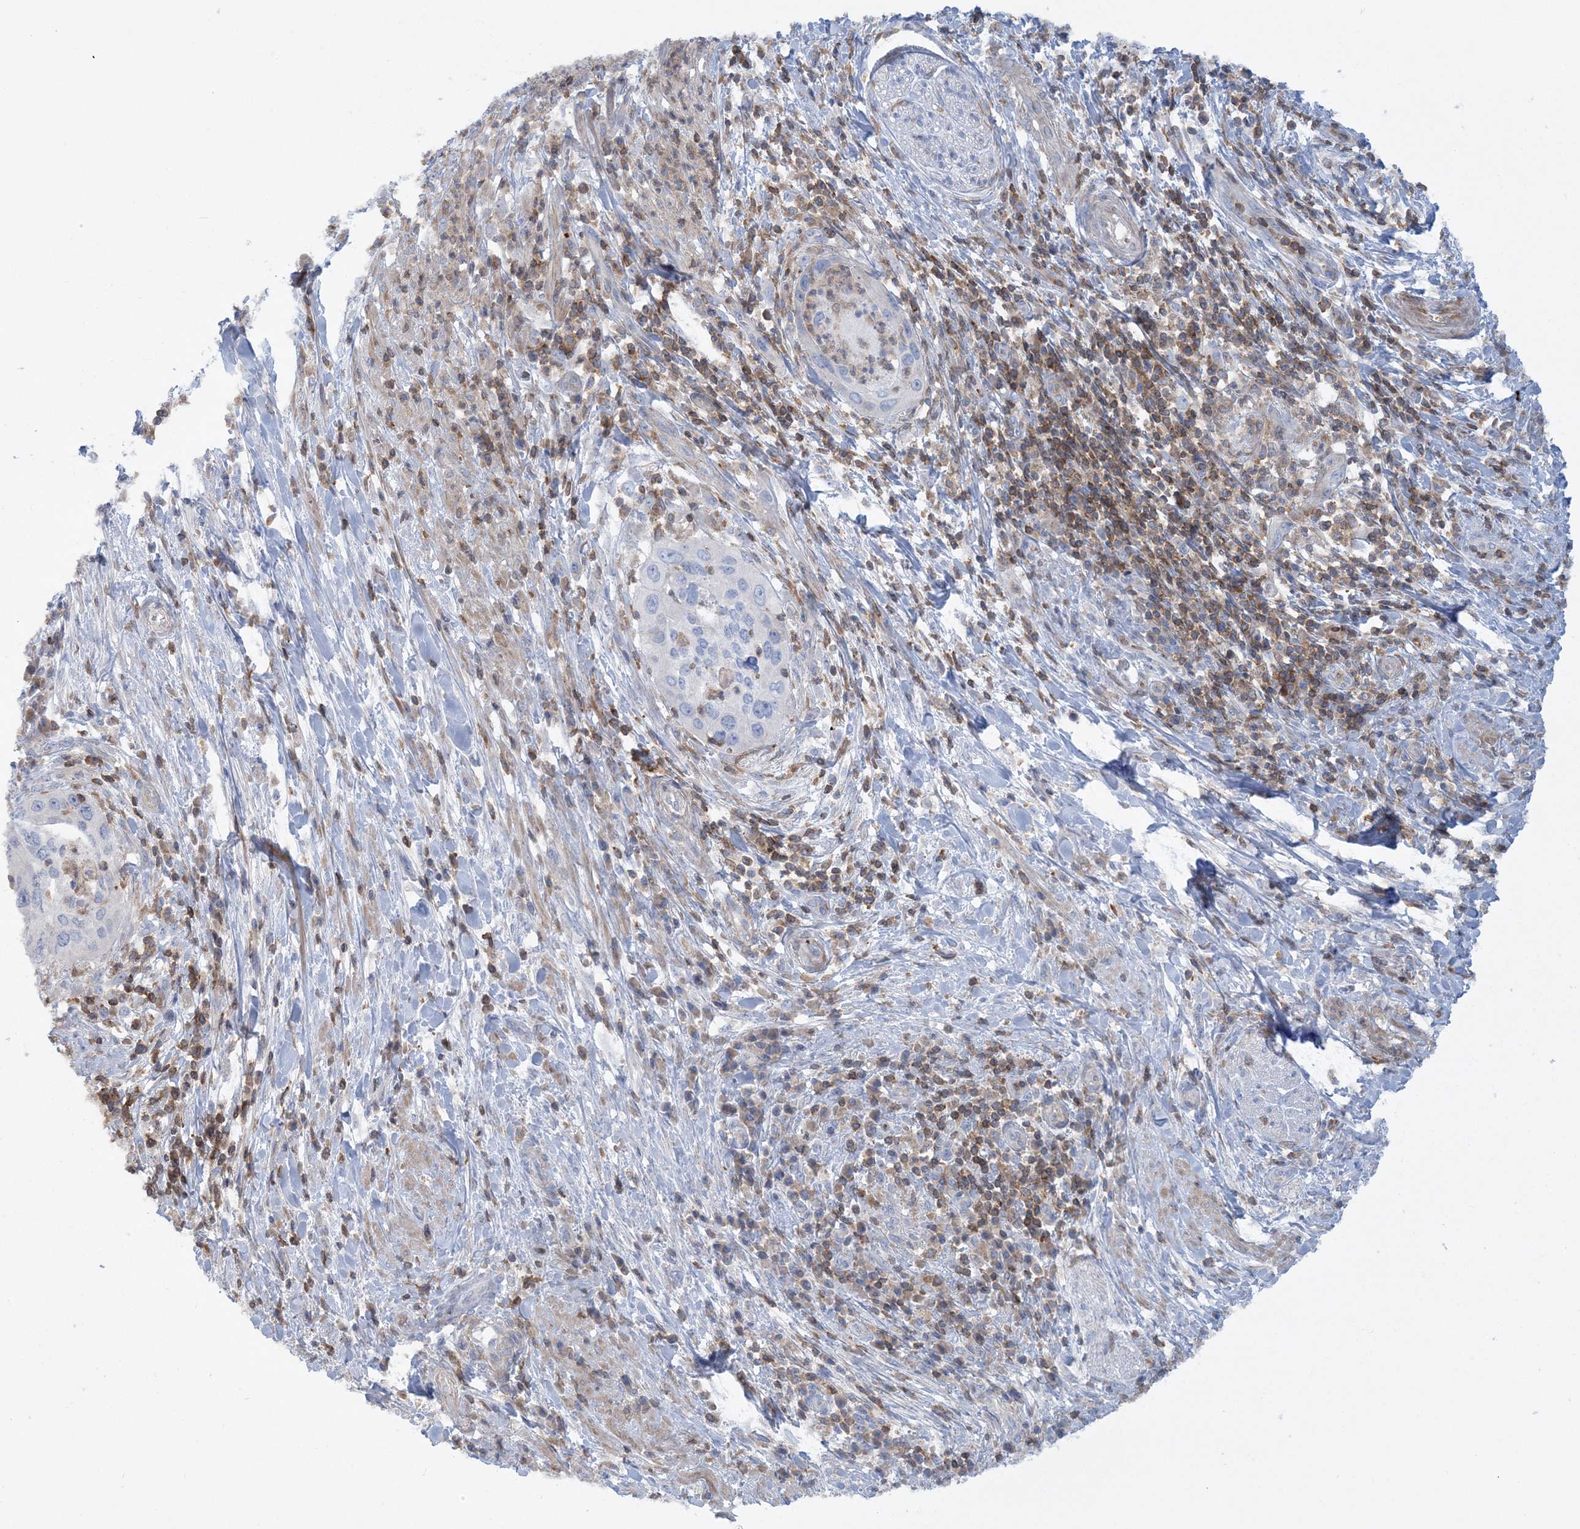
{"staining": {"intensity": "negative", "quantity": "none", "location": "none"}, "tissue": "cervical cancer", "cell_type": "Tumor cells", "image_type": "cancer", "snomed": [{"axis": "morphology", "description": "Squamous cell carcinoma, NOS"}, {"axis": "topography", "description": "Cervix"}], "caption": "An IHC image of squamous cell carcinoma (cervical) is shown. There is no staining in tumor cells of squamous cell carcinoma (cervical).", "gene": "ARHGAP30", "patient": {"sex": "female", "age": 38}}